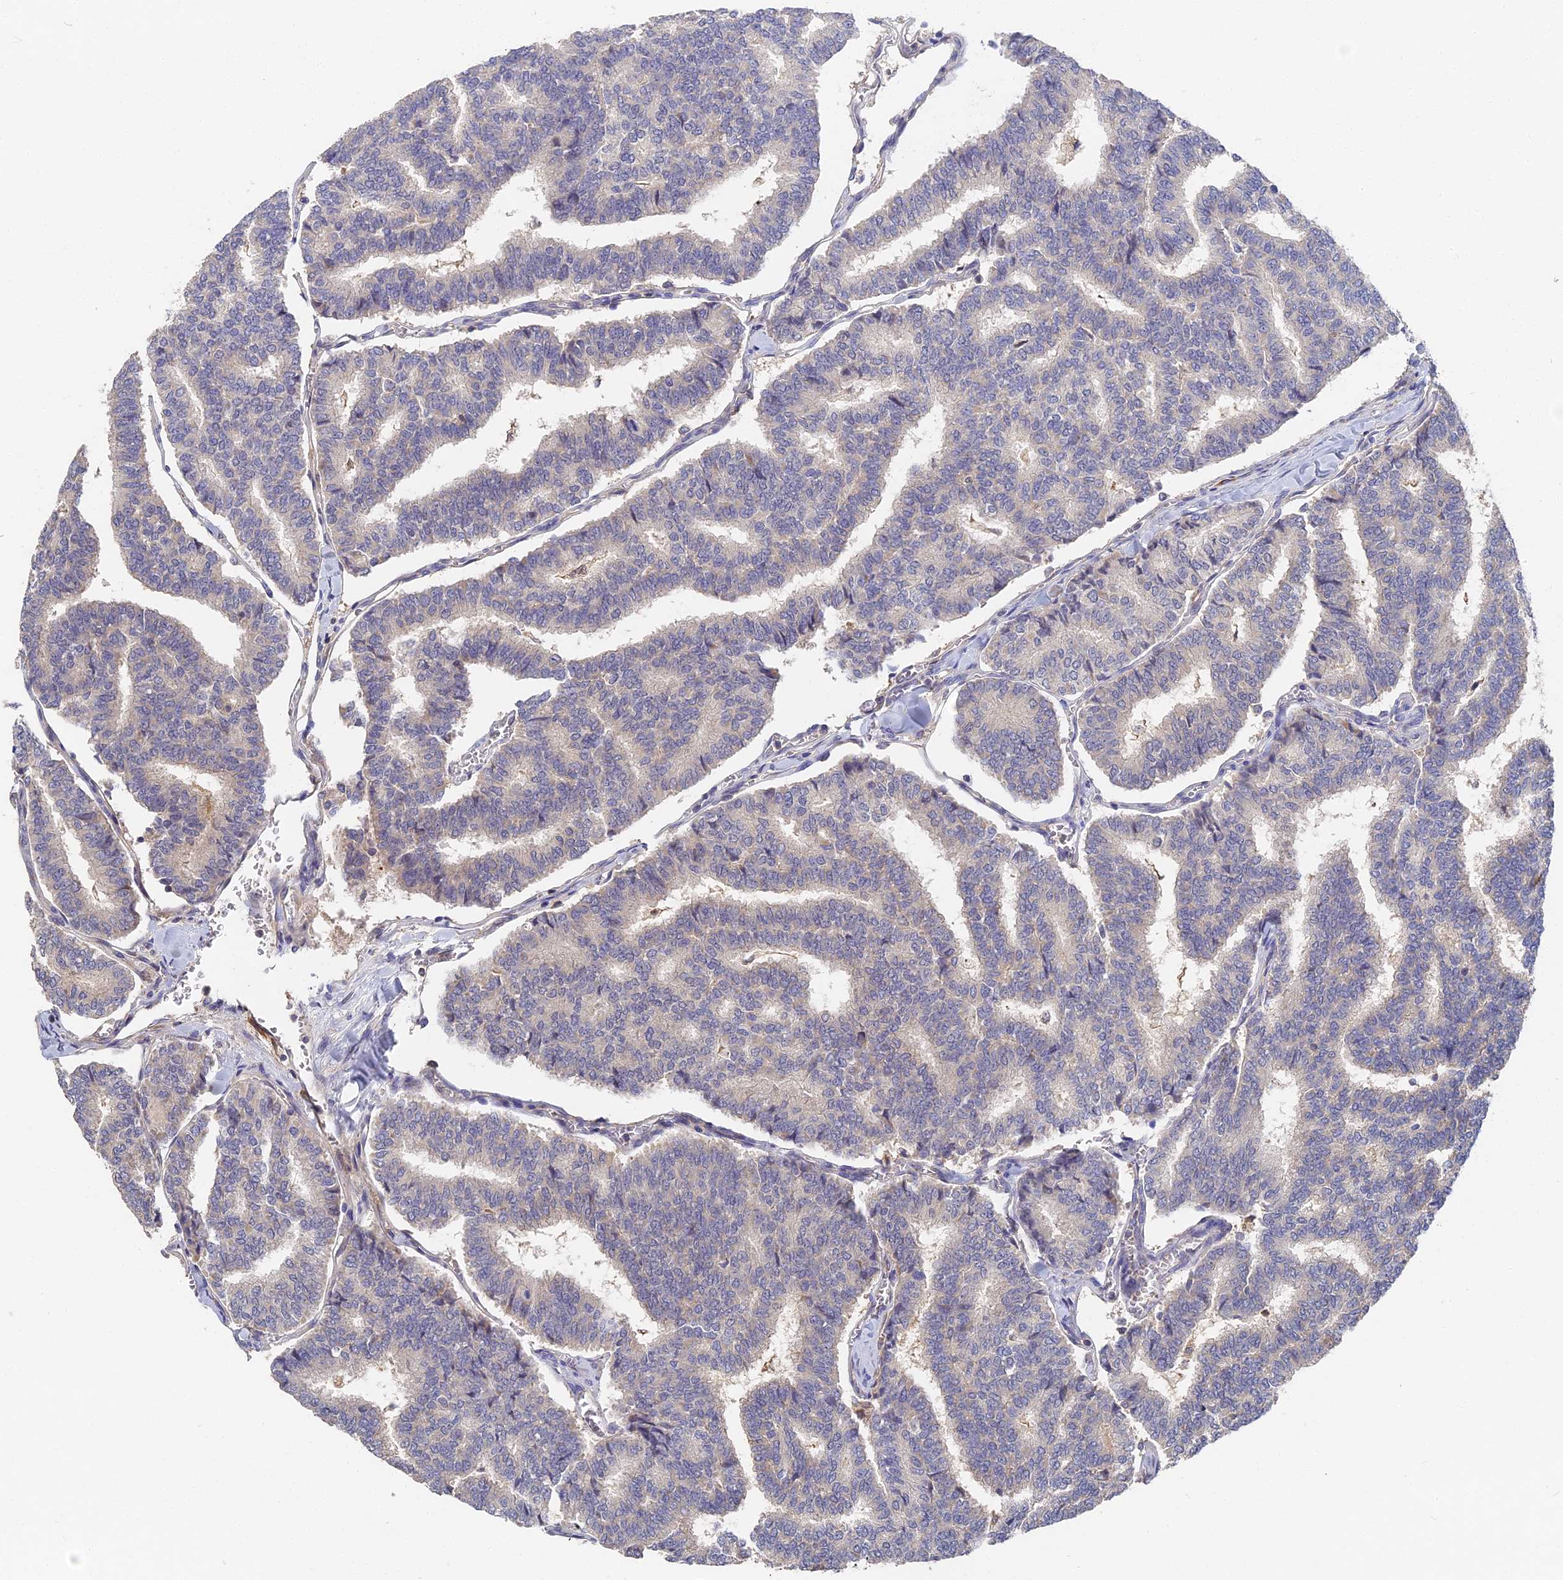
{"staining": {"intensity": "negative", "quantity": "none", "location": "none"}, "tissue": "thyroid cancer", "cell_type": "Tumor cells", "image_type": "cancer", "snomed": [{"axis": "morphology", "description": "Papillary adenocarcinoma, NOS"}, {"axis": "topography", "description": "Thyroid gland"}], "caption": "A photomicrograph of thyroid cancer (papillary adenocarcinoma) stained for a protein reveals no brown staining in tumor cells.", "gene": "CCDC113", "patient": {"sex": "female", "age": 35}}